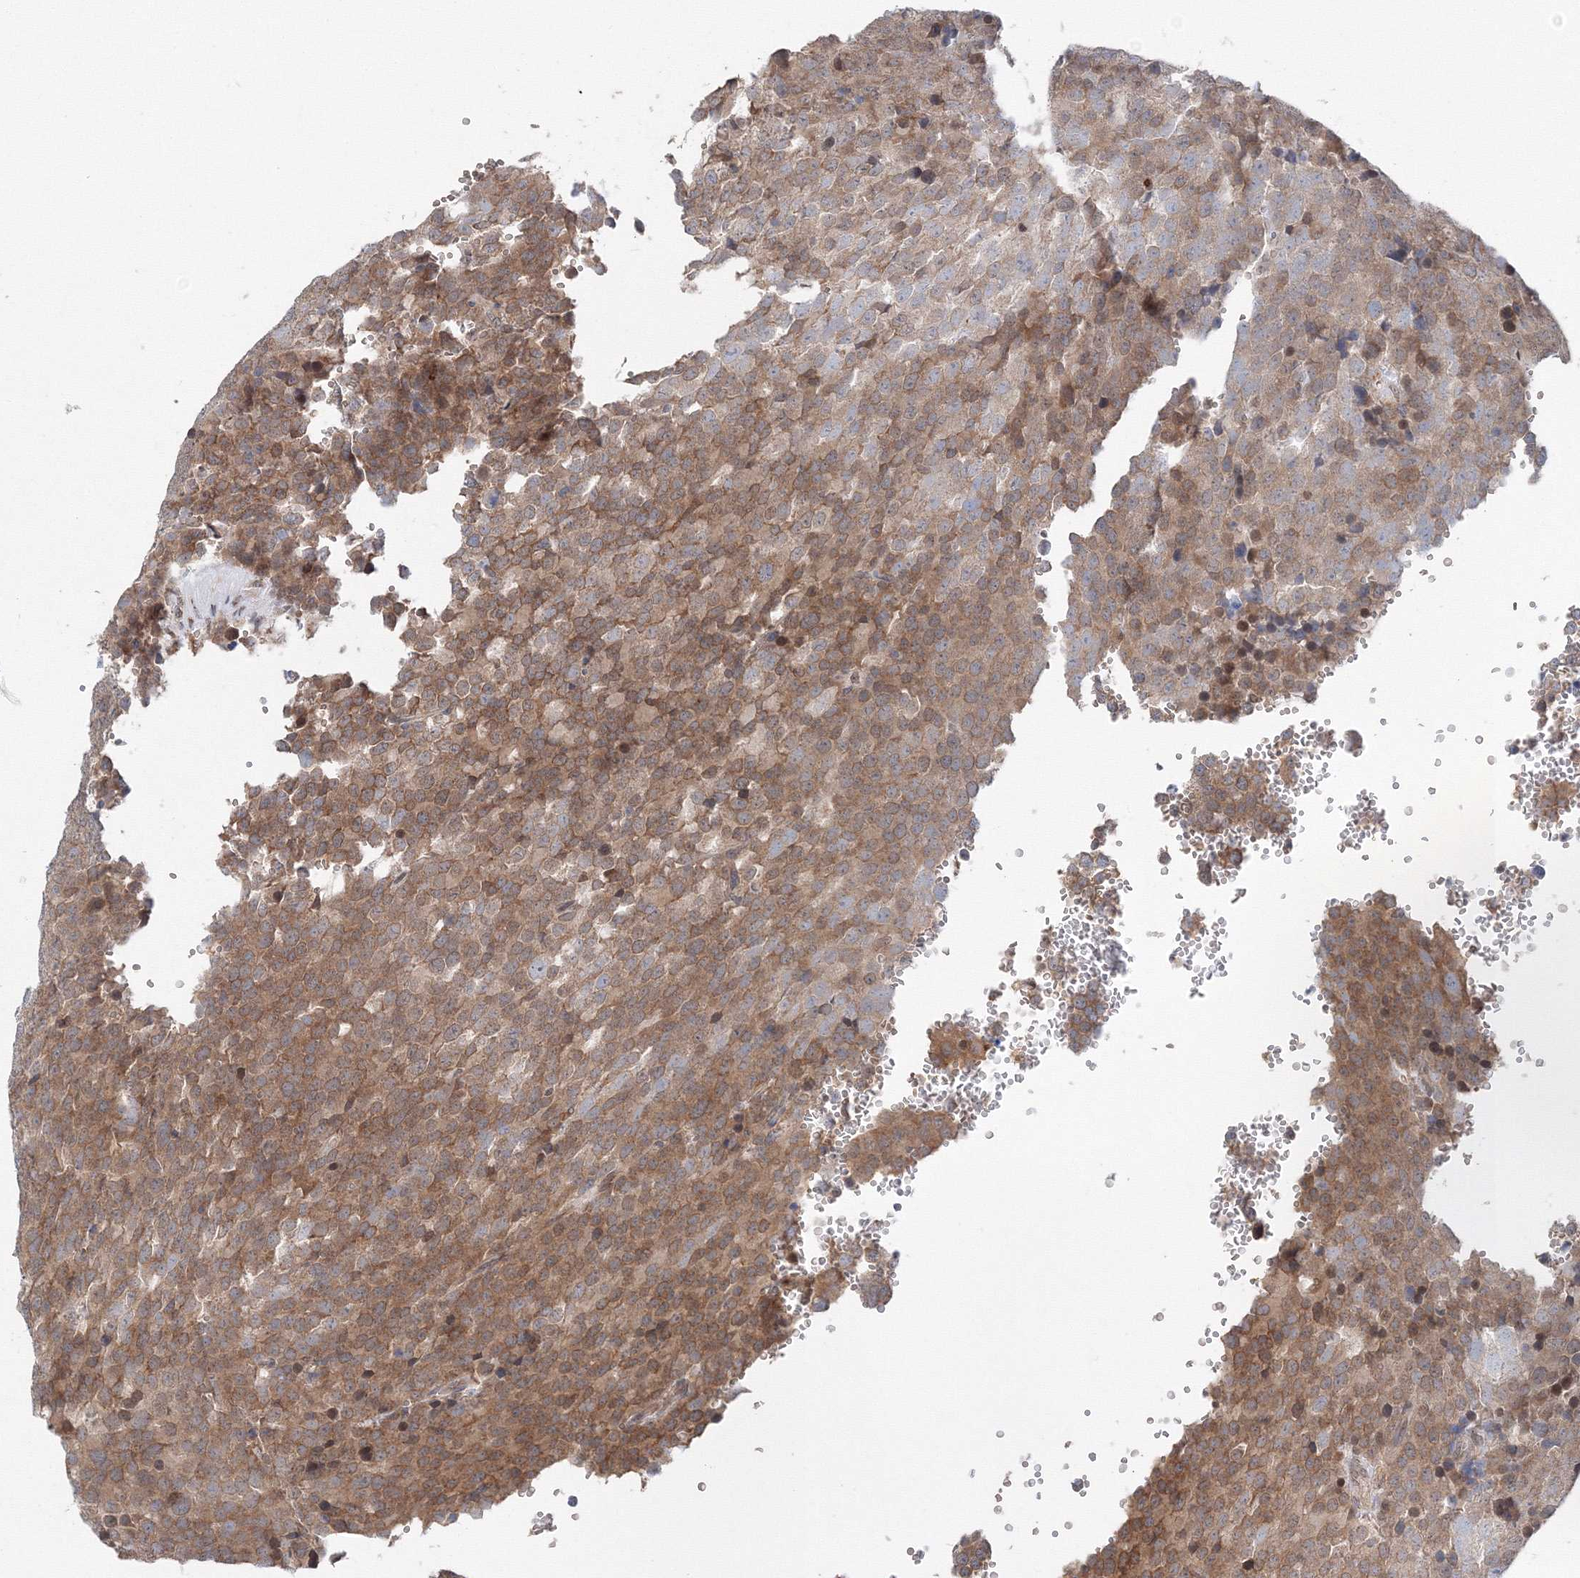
{"staining": {"intensity": "moderate", "quantity": ">75%", "location": "cytoplasmic/membranous"}, "tissue": "testis cancer", "cell_type": "Tumor cells", "image_type": "cancer", "snomed": [{"axis": "morphology", "description": "Seminoma, NOS"}, {"axis": "topography", "description": "Testis"}], "caption": "About >75% of tumor cells in seminoma (testis) display moderate cytoplasmic/membranous protein positivity as visualized by brown immunohistochemical staining.", "gene": "DIS3L2", "patient": {"sex": "male", "age": 71}}